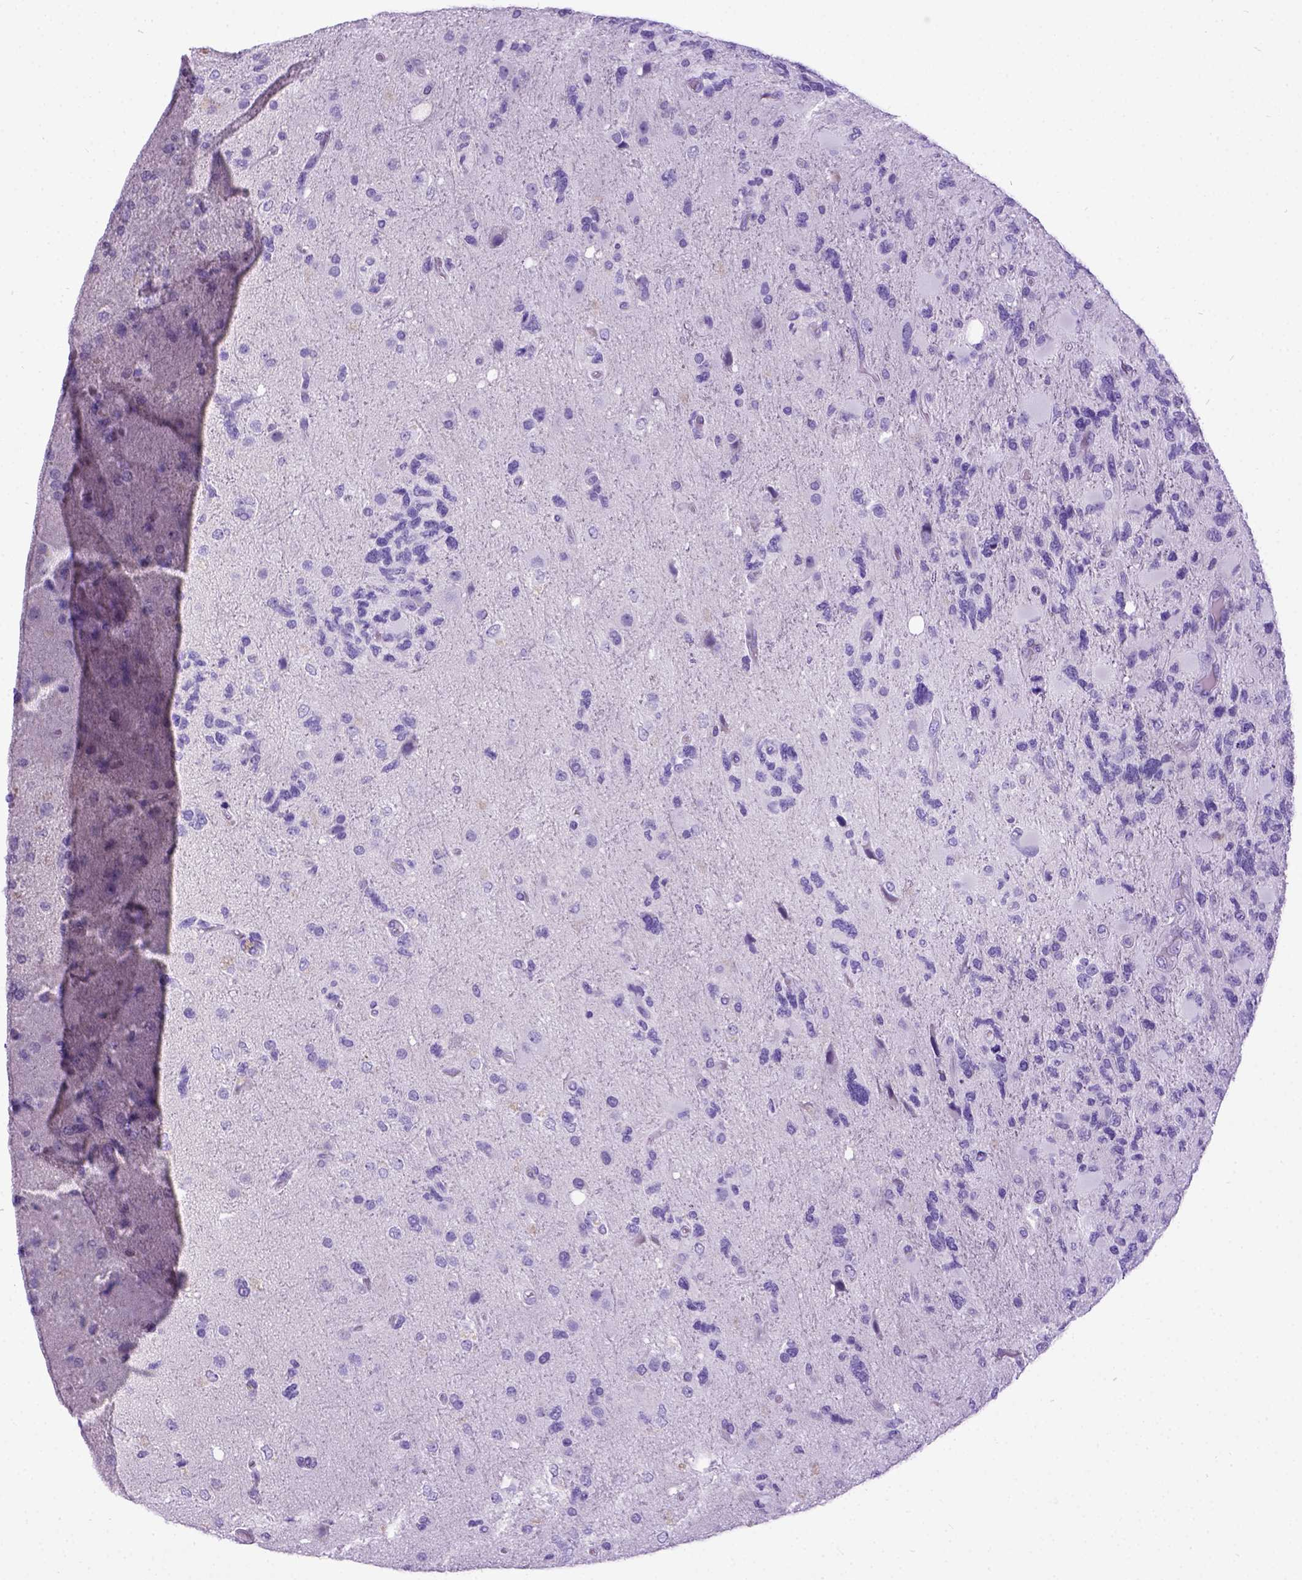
{"staining": {"intensity": "negative", "quantity": "none", "location": "none"}, "tissue": "glioma", "cell_type": "Tumor cells", "image_type": "cancer", "snomed": [{"axis": "morphology", "description": "Glioma, malignant, High grade"}, {"axis": "topography", "description": "Brain"}], "caption": "This is a image of immunohistochemistry (IHC) staining of malignant glioma (high-grade), which shows no positivity in tumor cells.", "gene": "IGF2", "patient": {"sex": "female", "age": 71}}